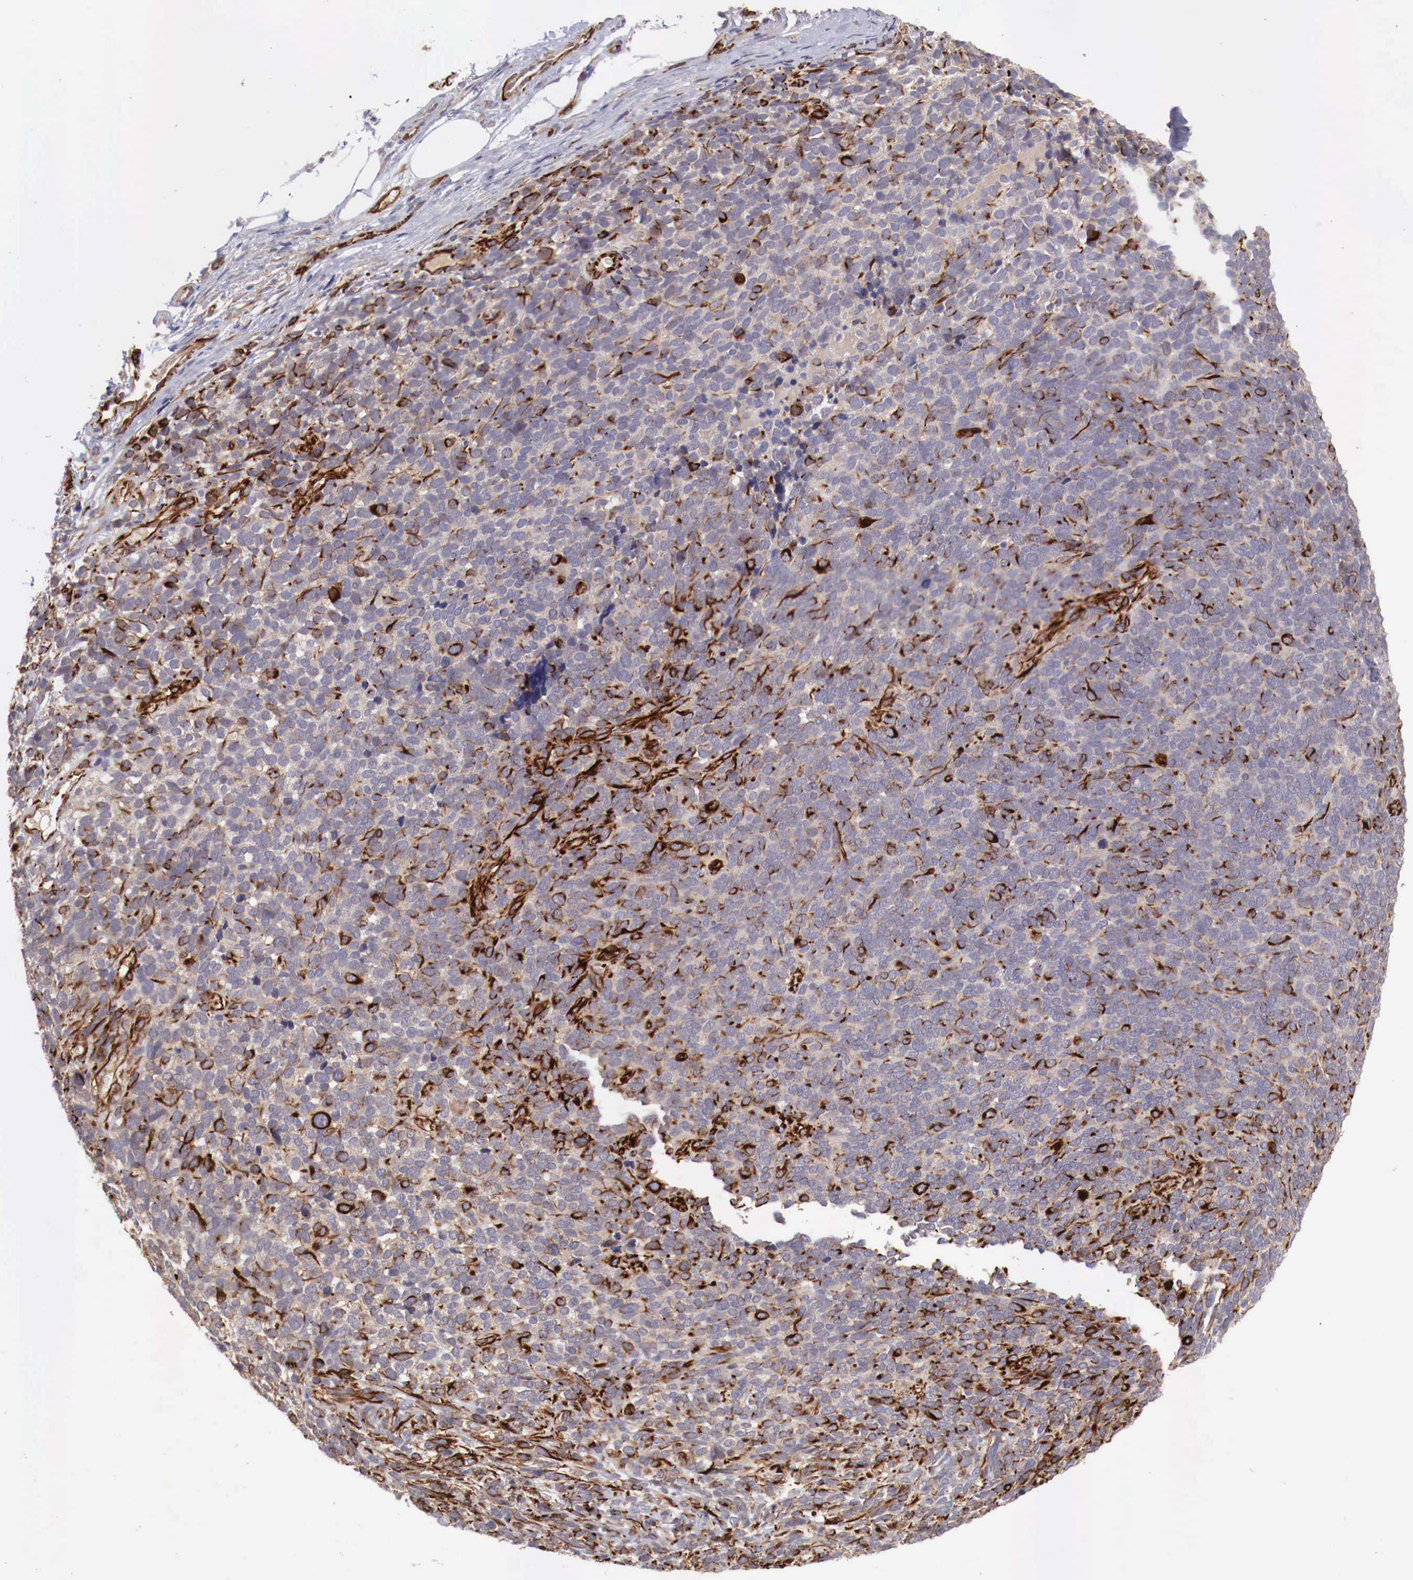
{"staining": {"intensity": "weak", "quantity": "25%-75%", "location": "cytoplasmic/membranous"}, "tissue": "melanoma", "cell_type": "Tumor cells", "image_type": "cancer", "snomed": [{"axis": "morphology", "description": "Malignant melanoma, NOS"}, {"axis": "topography", "description": "Skin"}], "caption": "IHC micrograph of neoplastic tissue: human malignant melanoma stained using immunohistochemistry displays low levels of weak protein expression localized specifically in the cytoplasmic/membranous of tumor cells, appearing as a cytoplasmic/membranous brown color.", "gene": "WT1", "patient": {"sex": "female", "age": 85}}